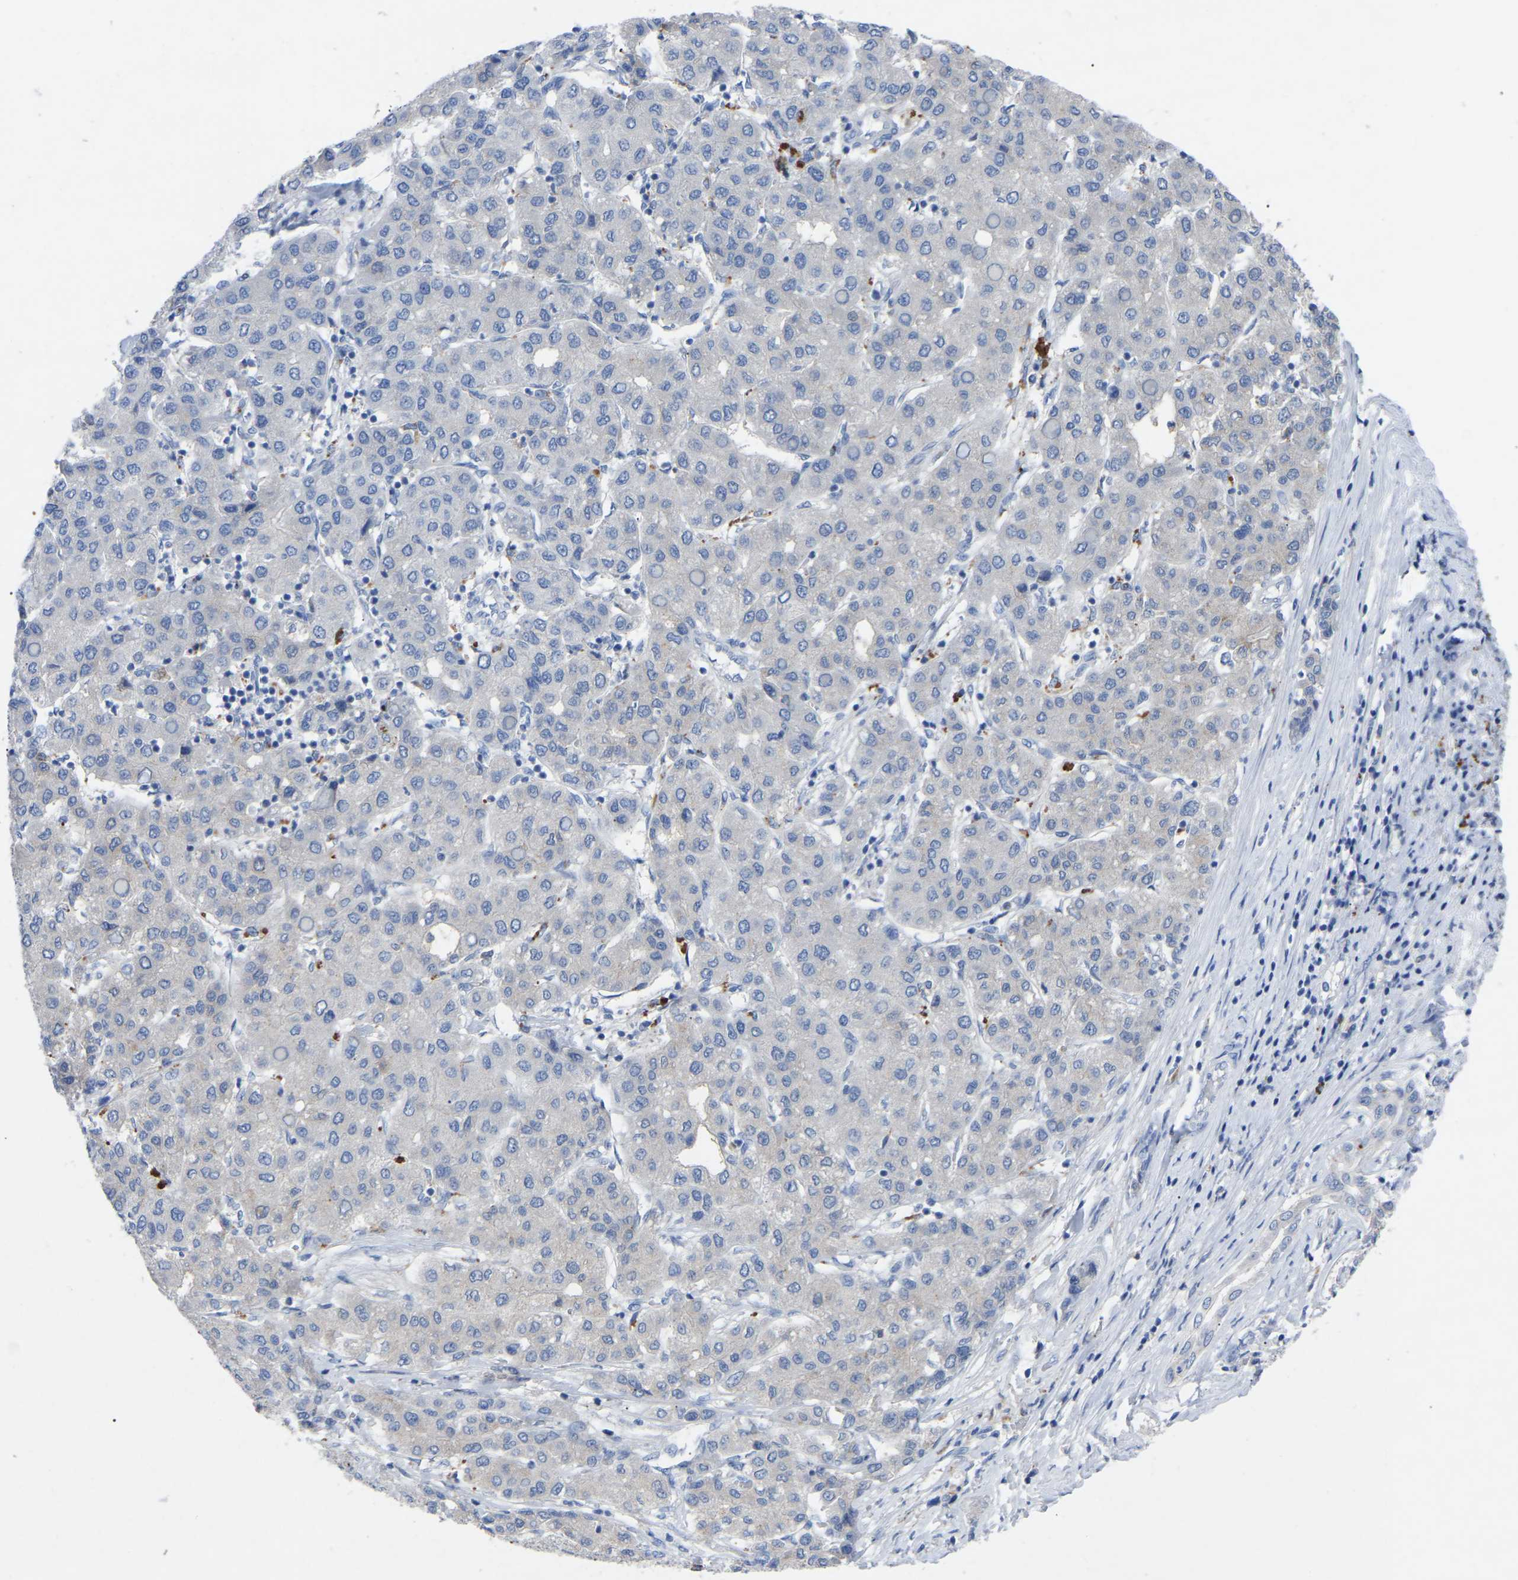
{"staining": {"intensity": "negative", "quantity": "none", "location": "none"}, "tissue": "liver cancer", "cell_type": "Tumor cells", "image_type": "cancer", "snomed": [{"axis": "morphology", "description": "Carcinoma, Hepatocellular, NOS"}, {"axis": "topography", "description": "Liver"}], "caption": "There is no significant staining in tumor cells of liver hepatocellular carcinoma. The staining is performed using DAB (3,3'-diaminobenzidine) brown chromogen with nuclei counter-stained in using hematoxylin.", "gene": "SMPD2", "patient": {"sex": "male", "age": 65}}